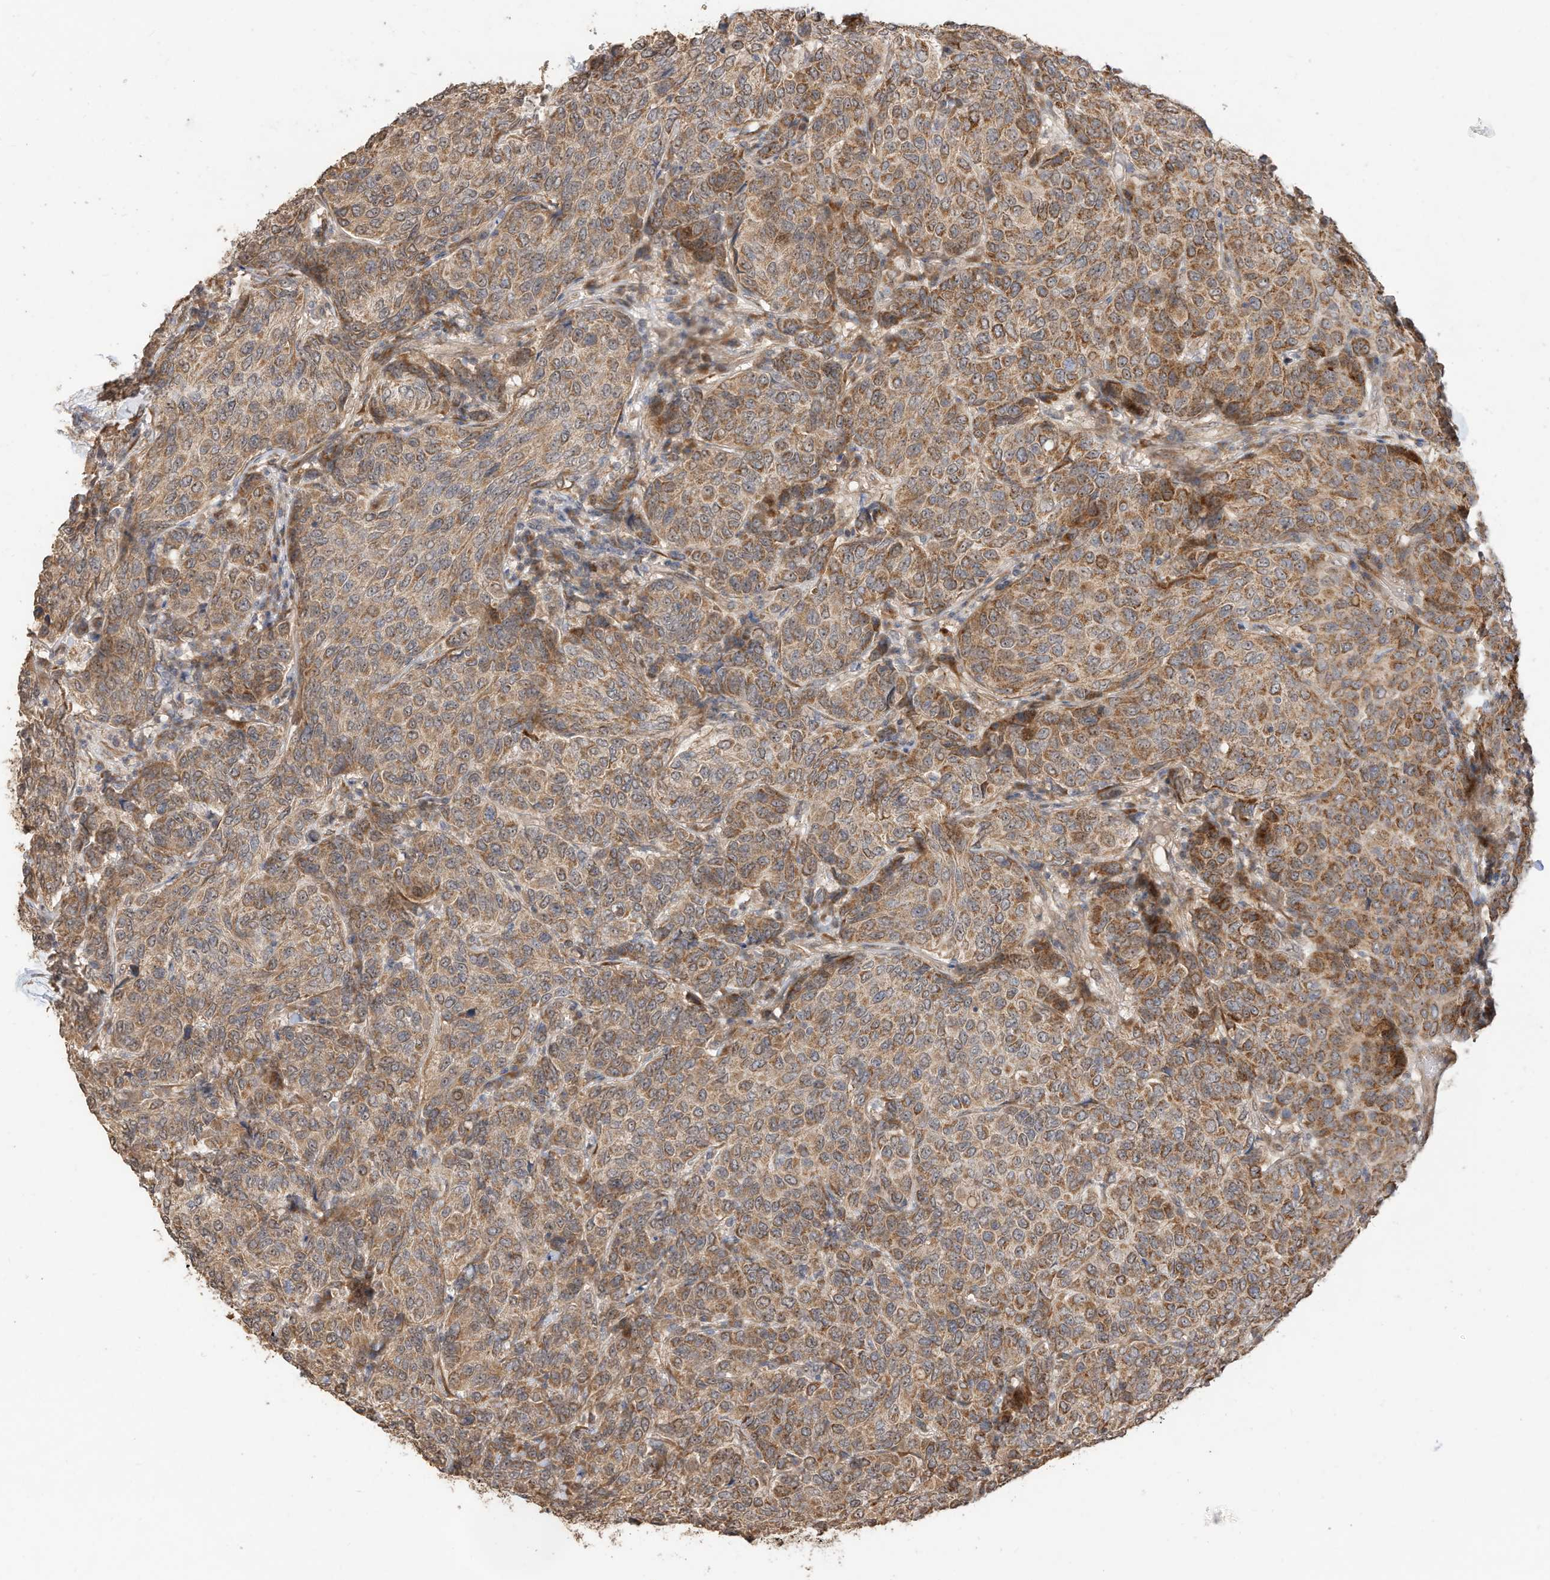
{"staining": {"intensity": "moderate", "quantity": ">75%", "location": "cytoplasmic/membranous"}, "tissue": "breast cancer", "cell_type": "Tumor cells", "image_type": "cancer", "snomed": [{"axis": "morphology", "description": "Duct carcinoma"}, {"axis": "topography", "description": "Breast"}], "caption": "The photomicrograph reveals immunohistochemical staining of breast cancer (invasive ductal carcinoma). There is moderate cytoplasmic/membranous positivity is identified in about >75% of tumor cells.", "gene": "CAGE1", "patient": {"sex": "female", "age": 55}}